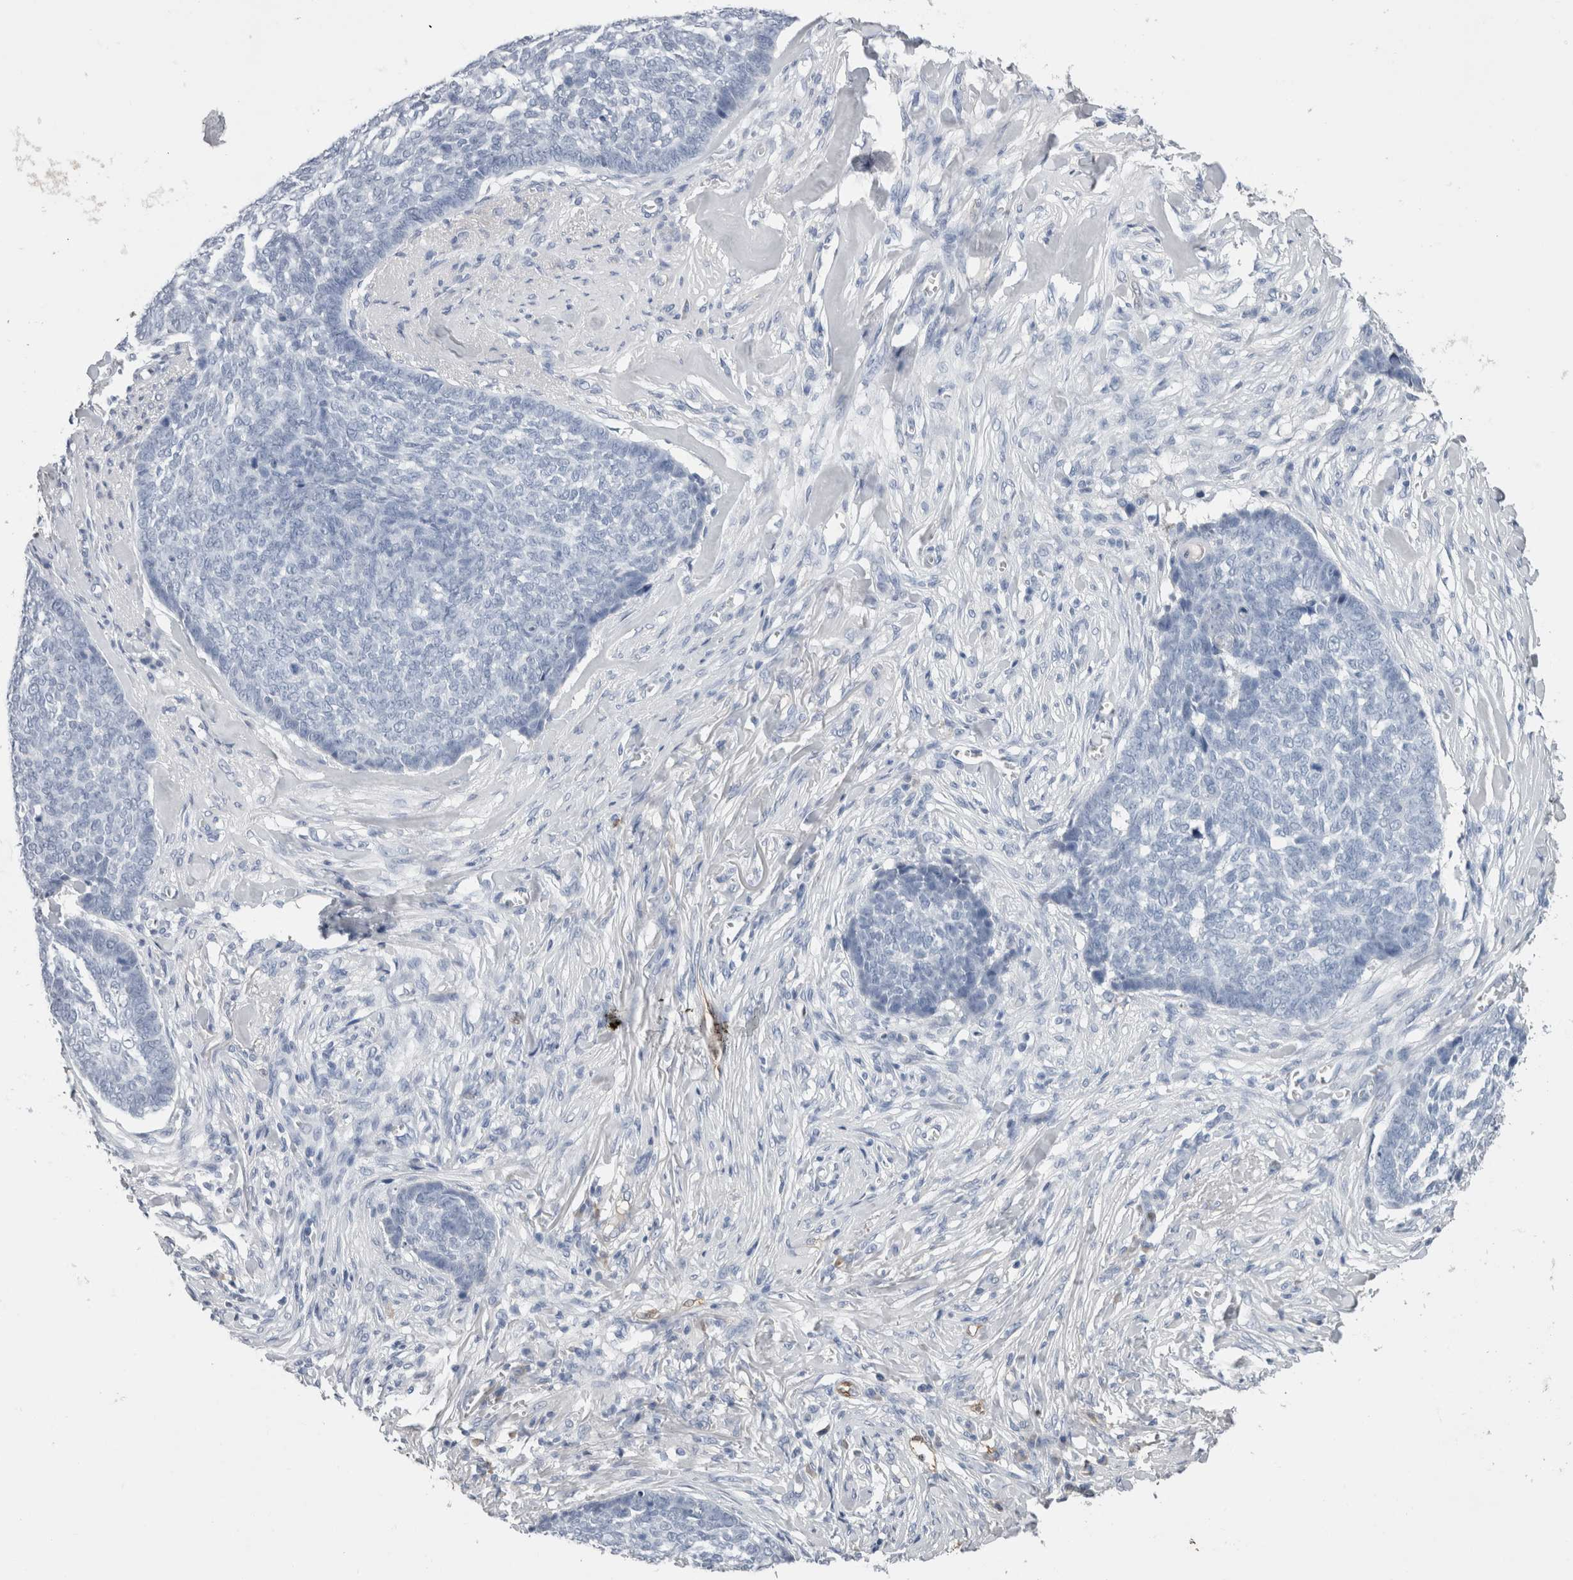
{"staining": {"intensity": "negative", "quantity": "none", "location": "none"}, "tissue": "skin cancer", "cell_type": "Tumor cells", "image_type": "cancer", "snomed": [{"axis": "morphology", "description": "Basal cell carcinoma"}, {"axis": "topography", "description": "Skin"}], "caption": "Immunohistochemistry of skin cancer demonstrates no expression in tumor cells.", "gene": "FABP4", "patient": {"sex": "male", "age": 84}}